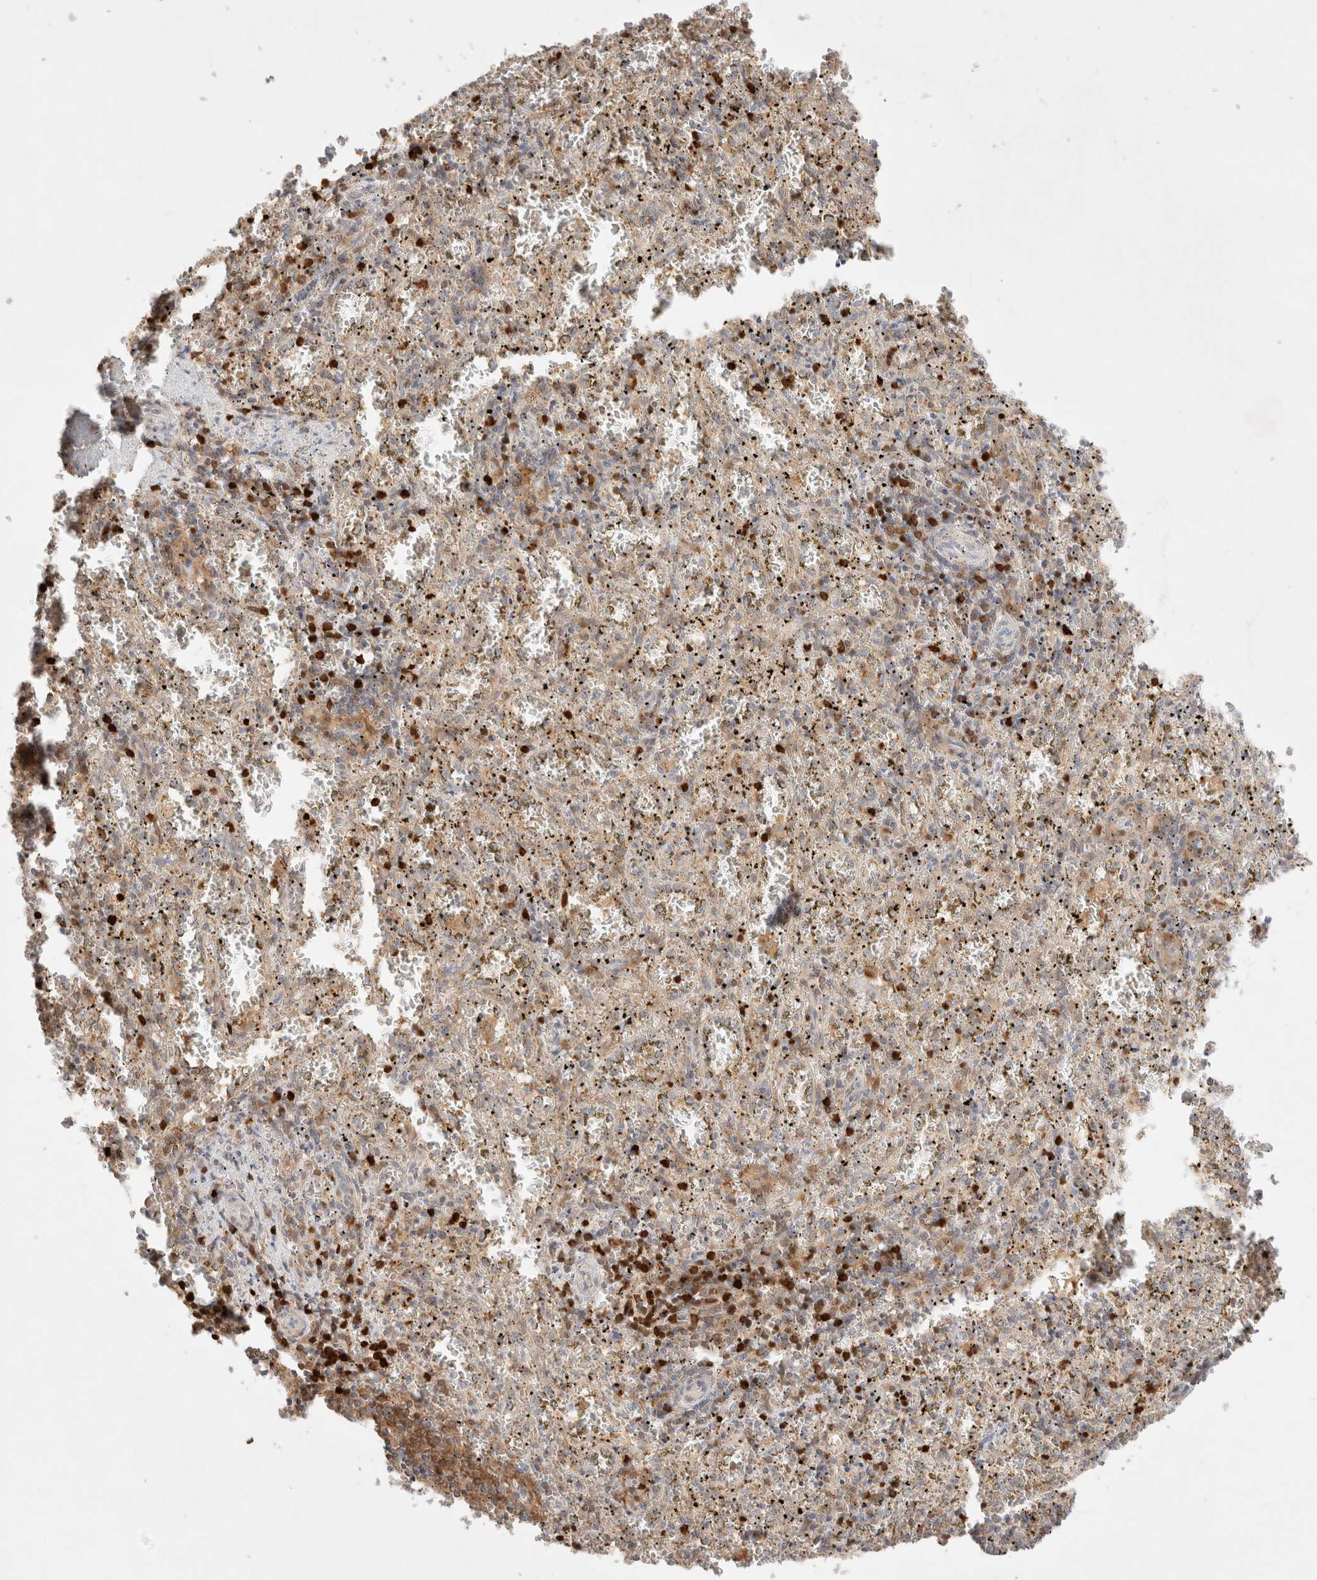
{"staining": {"intensity": "strong", "quantity": "<25%", "location": "cytoplasmic/membranous"}, "tissue": "spleen", "cell_type": "Cells in red pulp", "image_type": "normal", "snomed": [{"axis": "morphology", "description": "Normal tissue, NOS"}, {"axis": "topography", "description": "Spleen"}], "caption": "Immunohistochemistry (IHC) of normal human spleen demonstrates medium levels of strong cytoplasmic/membranous staining in approximately <25% of cells in red pulp. Nuclei are stained in blue.", "gene": "STARD10", "patient": {"sex": "male", "age": 11}}